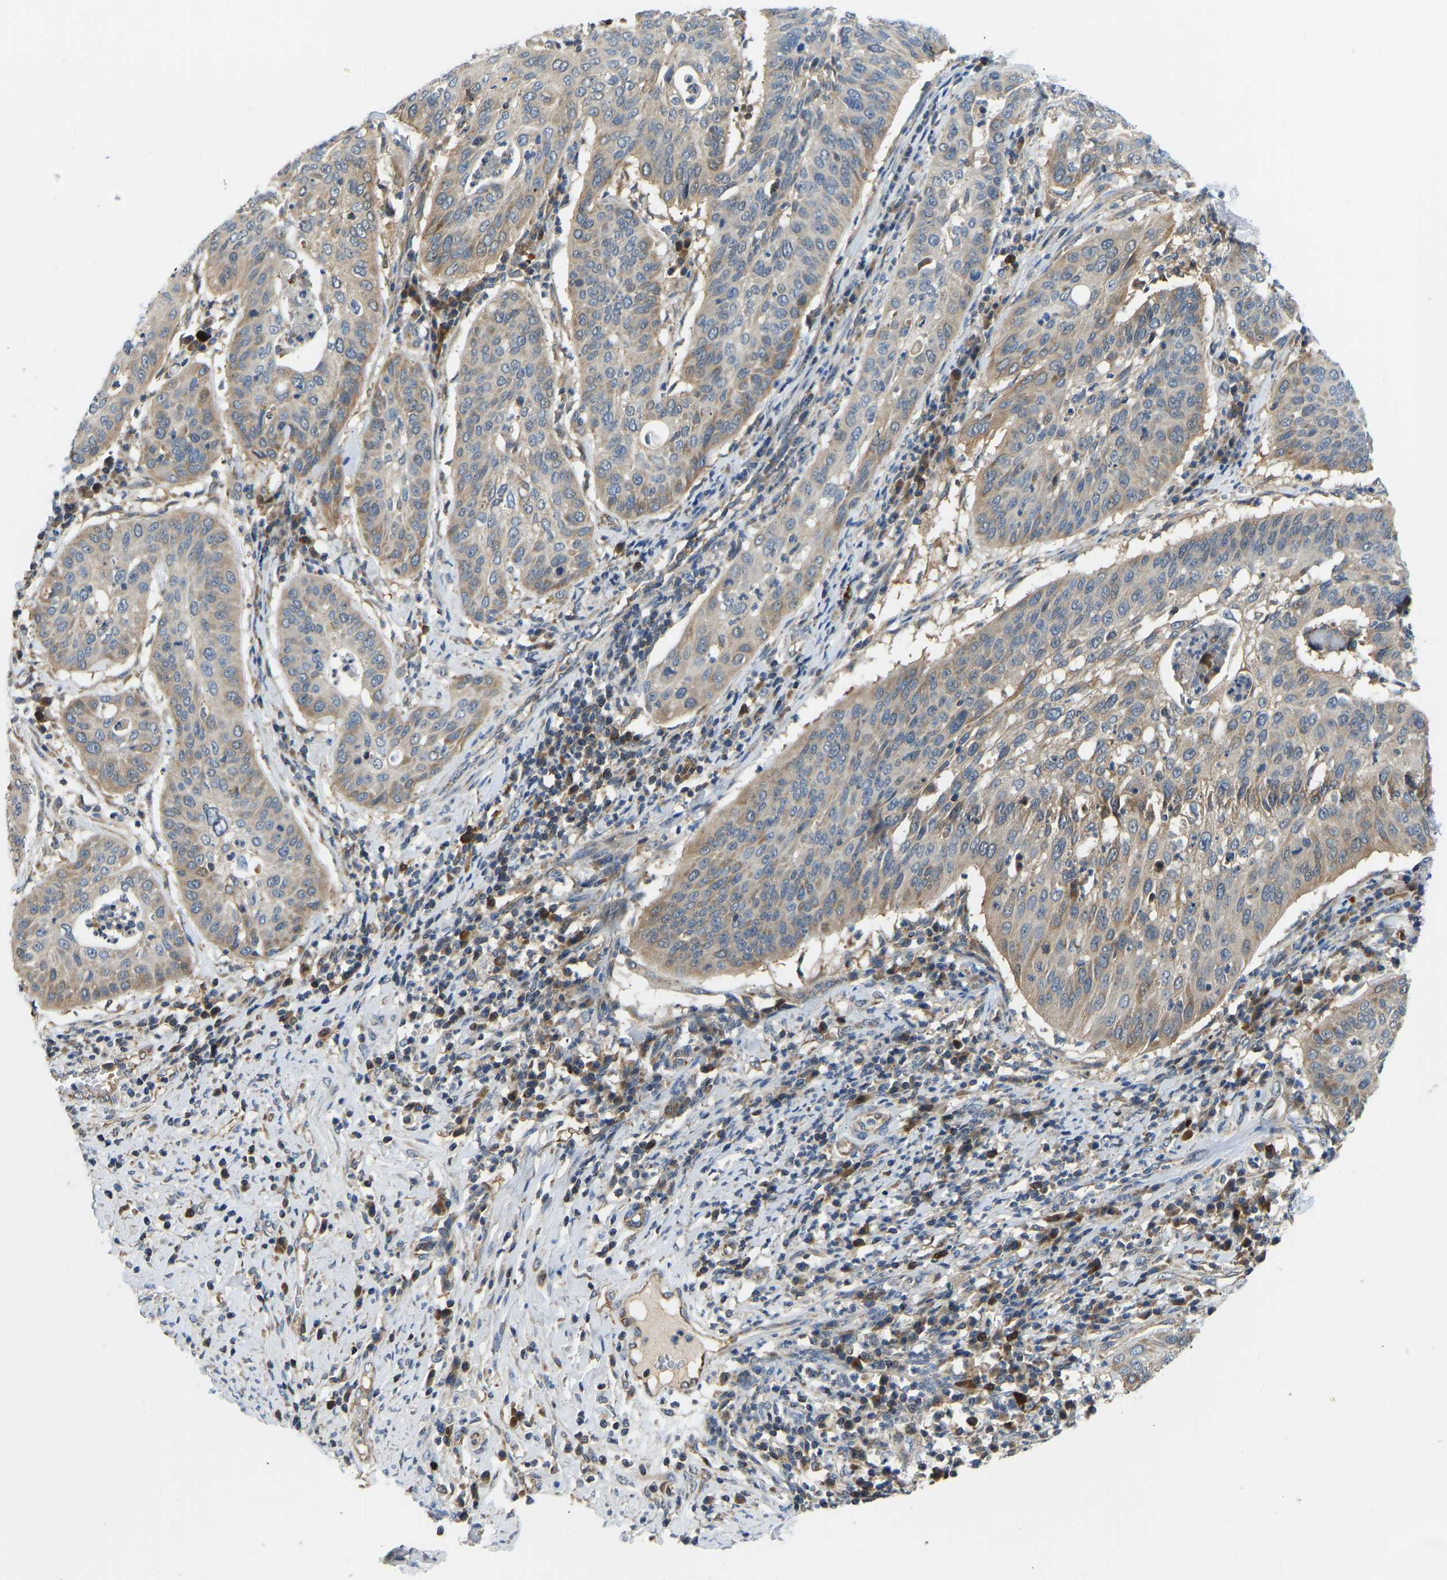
{"staining": {"intensity": "weak", "quantity": ">75%", "location": "cytoplasmic/membranous"}, "tissue": "cervical cancer", "cell_type": "Tumor cells", "image_type": "cancer", "snomed": [{"axis": "morphology", "description": "Normal tissue, NOS"}, {"axis": "morphology", "description": "Squamous cell carcinoma, NOS"}, {"axis": "topography", "description": "Cervix"}], "caption": "Protein expression analysis of human cervical squamous cell carcinoma reveals weak cytoplasmic/membranous expression in approximately >75% of tumor cells.", "gene": "RBP1", "patient": {"sex": "female", "age": 39}}